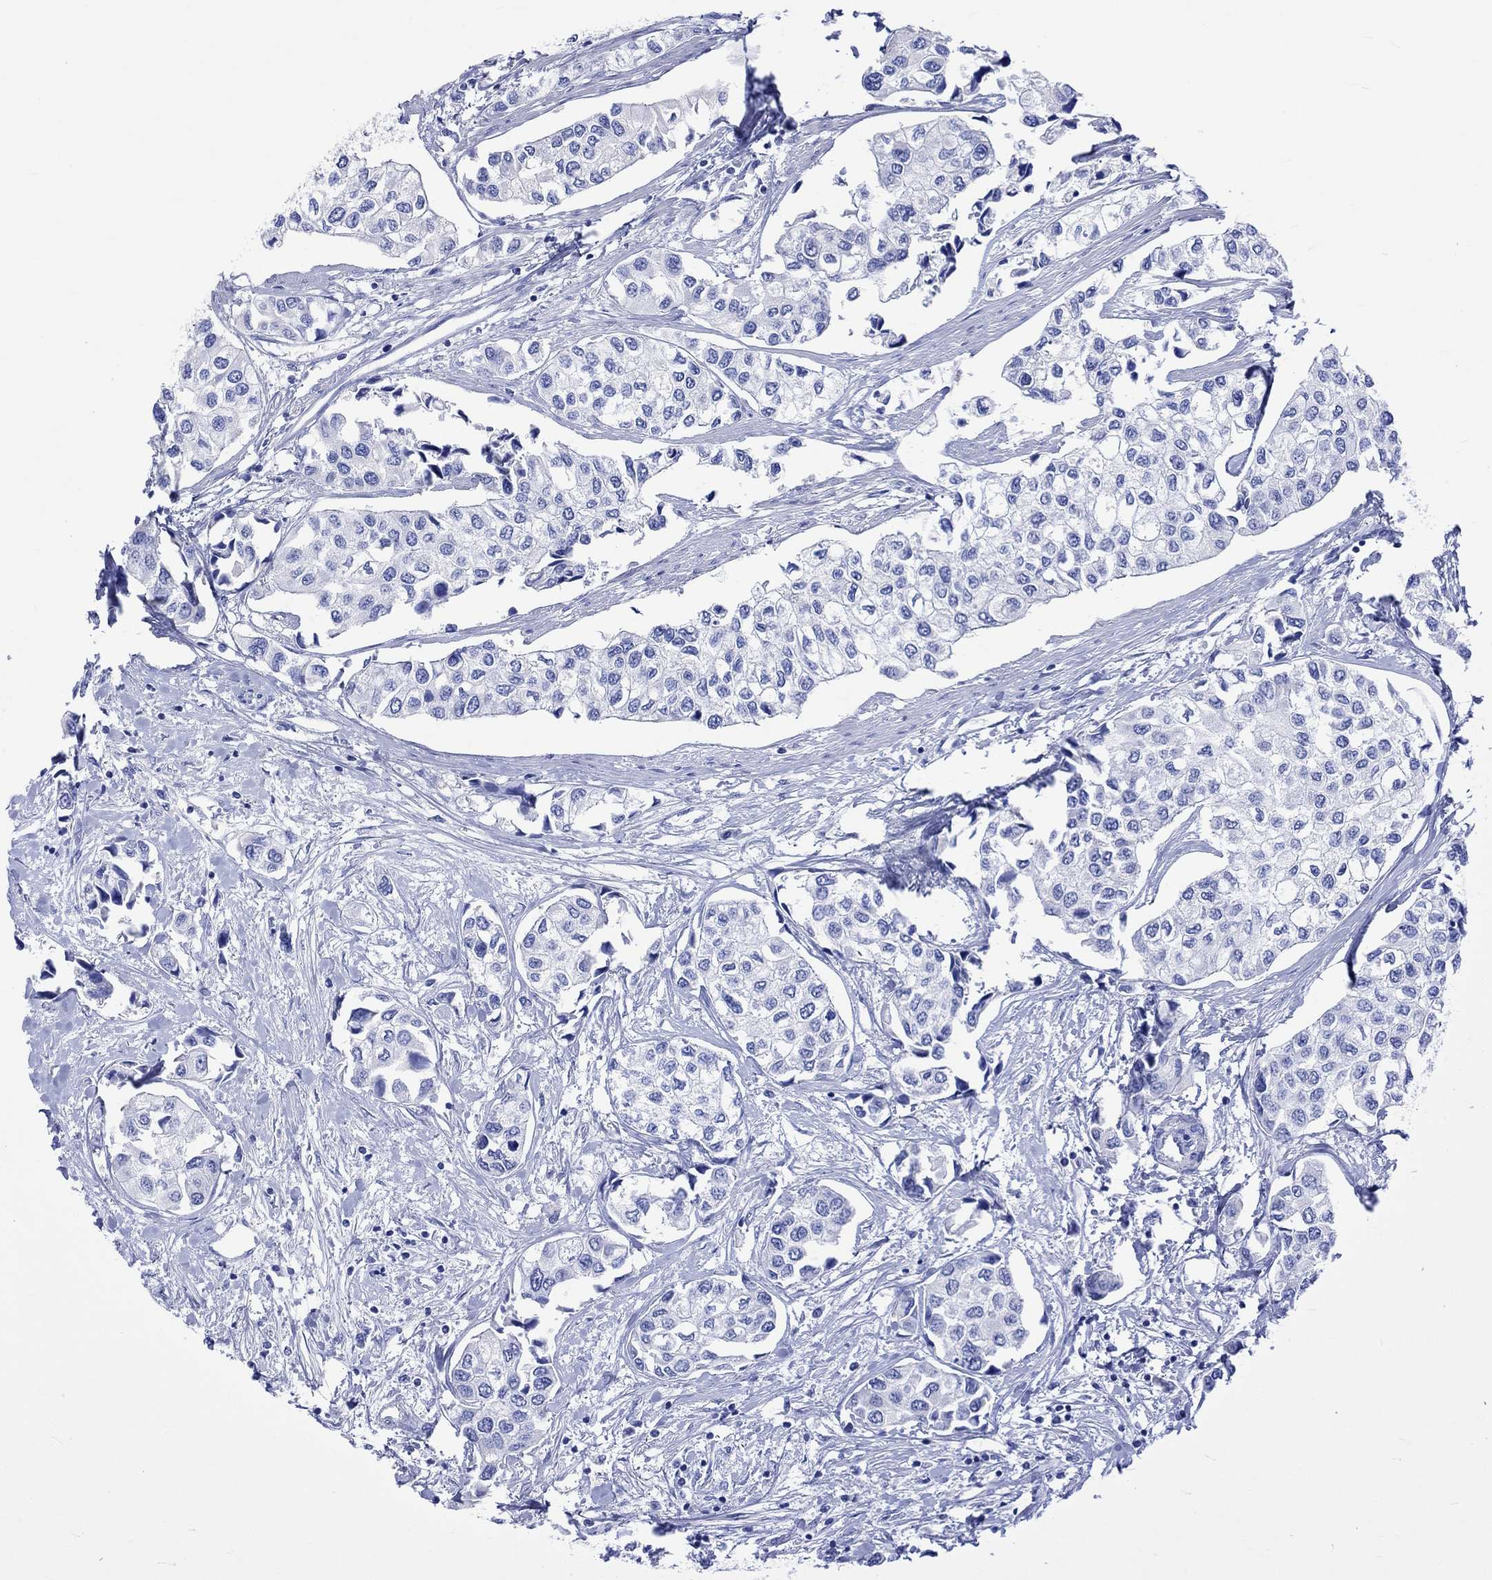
{"staining": {"intensity": "negative", "quantity": "none", "location": "none"}, "tissue": "urothelial cancer", "cell_type": "Tumor cells", "image_type": "cancer", "snomed": [{"axis": "morphology", "description": "Urothelial carcinoma, High grade"}, {"axis": "topography", "description": "Urinary bladder"}], "caption": "Tumor cells are negative for protein expression in human urothelial cancer.", "gene": "KLHL33", "patient": {"sex": "male", "age": 73}}